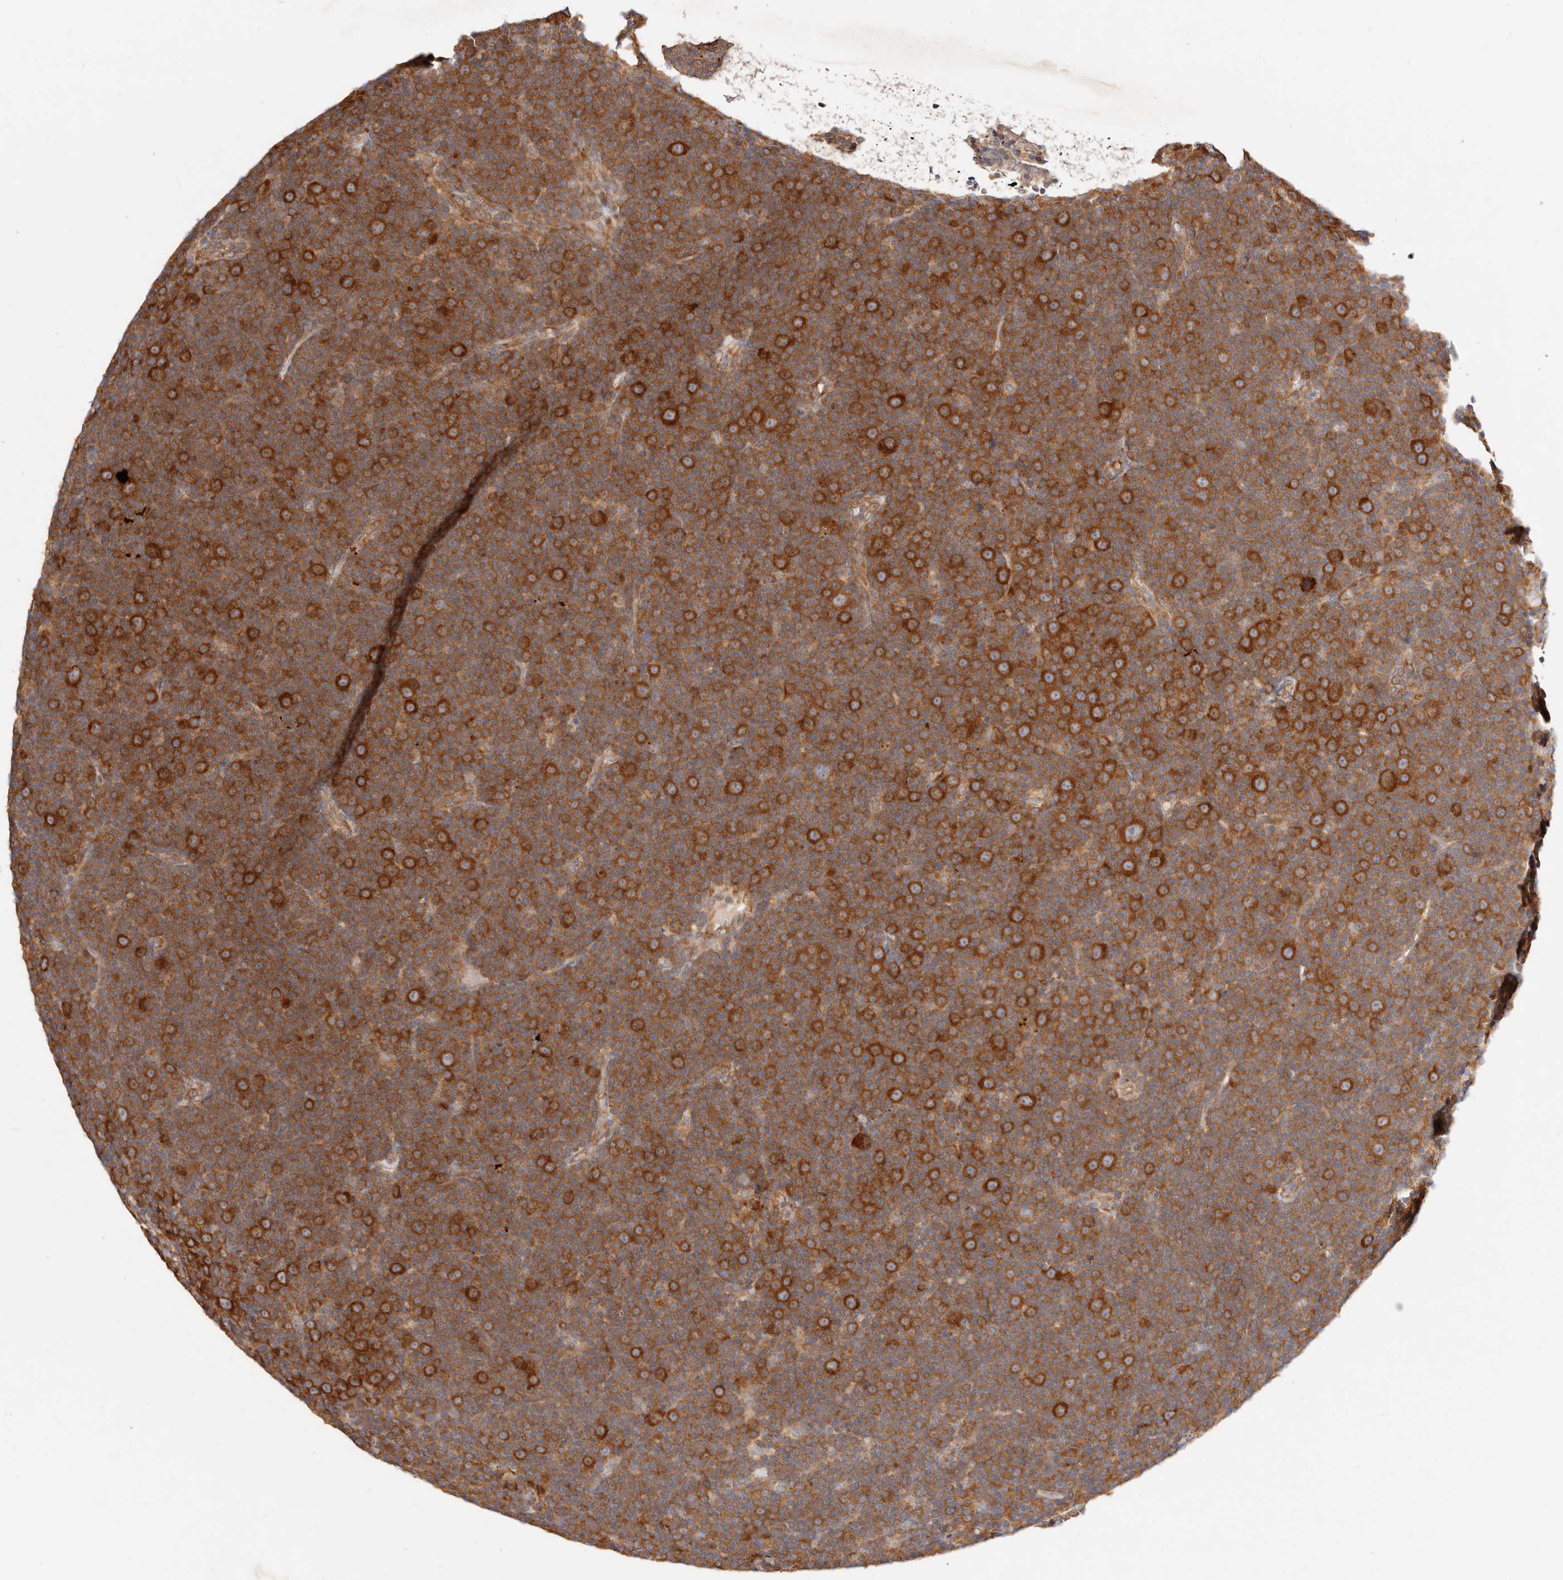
{"staining": {"intensity": "strong", "quantity": ">75%", "location": "cytoplasmic/membranous"}, "tissue": "lymphoma", "cell_type": "Tumor cells", "image_type": "cancer", "snomed": [{"axis": "morphology", "description": "Malignant lymphoma, non-Hodgkin's type, Low grade"}, {"axis": "topography", "description": "Lymph node"}], "caption": "An immunohistochemistry (IHC) photomicrograph of neoplastic tissue is shown. Protein staining in brown shows strong cytoplasmic/membranous positivity in malignant lymphoma, non-Hodgkin's type (low-grade) within tumor cells.", "gene": "GNA13", "patient": {"sex": "female", "age": 67}}